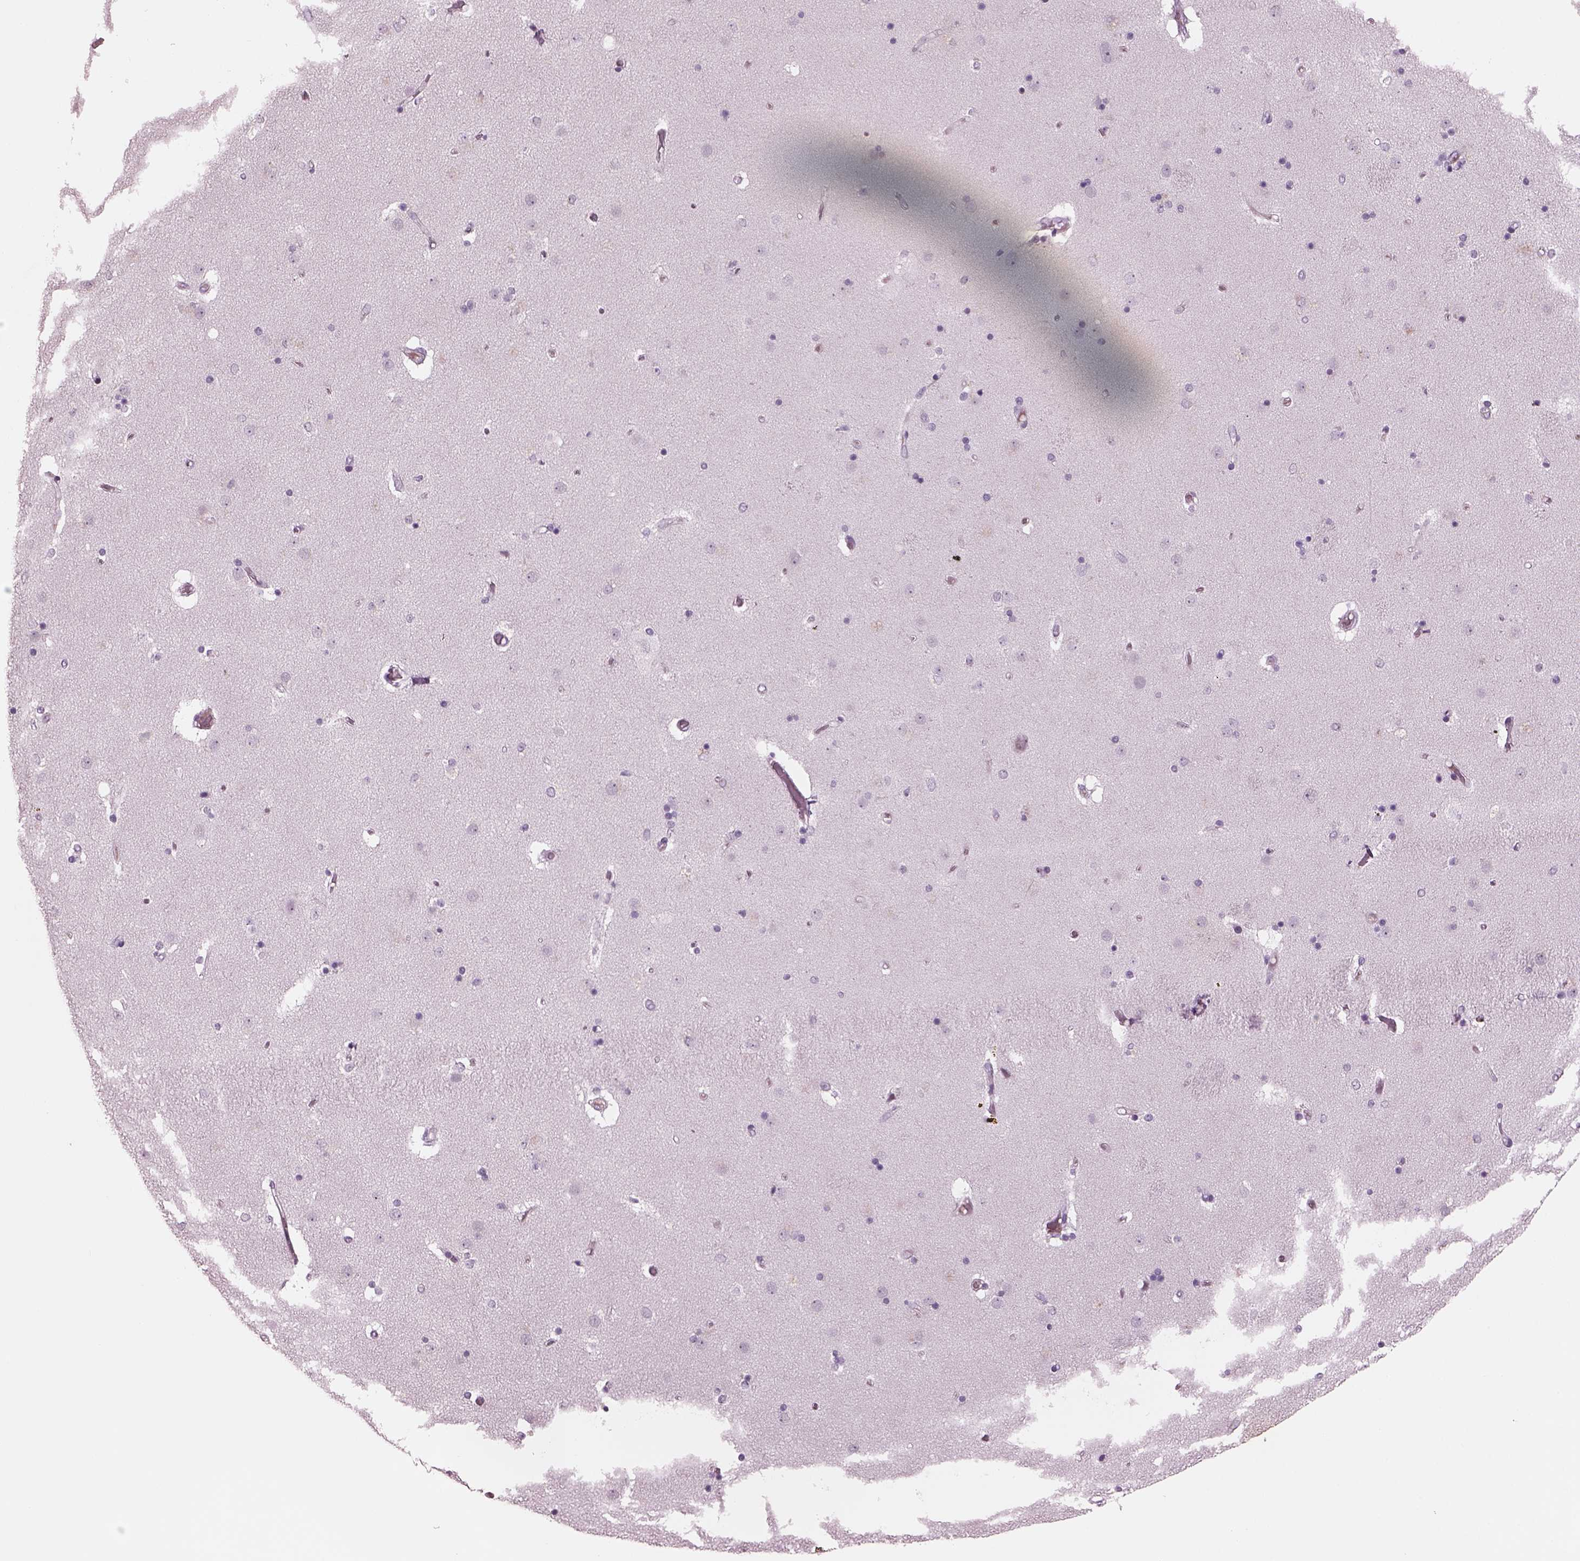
{"staining": {"intensity": "negative", "quantity": "none", "location": "none"}, "tissue": "caudate", "cell_type": "Glial cells", "image_type": "normal", "snomed": [{"axis": "morphology", "description": "Normal tissue, NOS"}, {"axis": "topography", "description": "Lateral ventricle wall"}], "caption": "Immunohistochemistry (IHC) of unremarkable caudate displays no positivity in glial cells.", "gene": "CYLC1", "patient": {"sex": "female", "age": 71}}